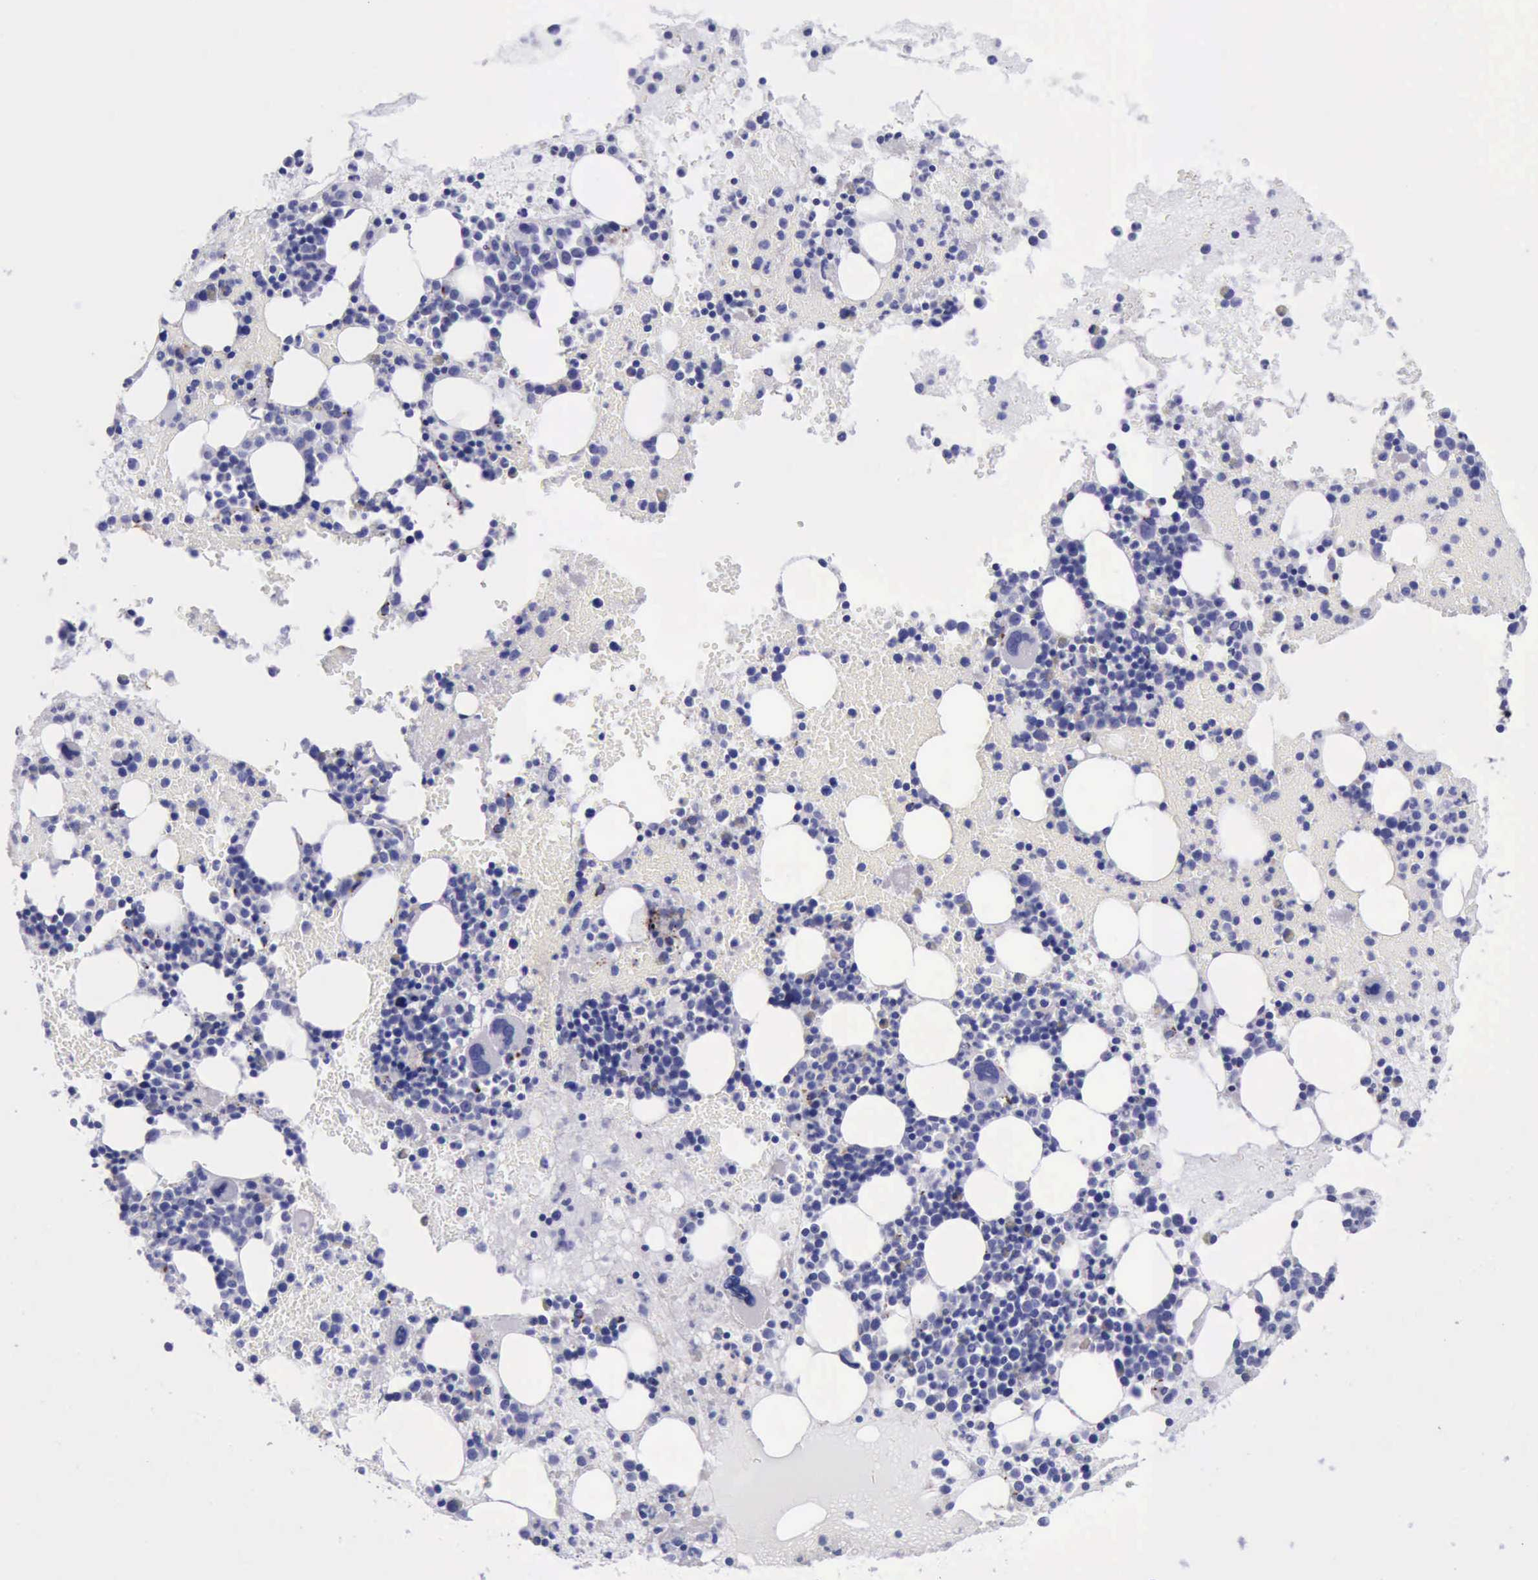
{"staining": {"intensity": "negative", "quantity": "none", "location": "none"}, "tissue": "bone marrow", "cell_type": "Hematopoietic cells", "image_type": "normal", "snomed": [{"axis": "morphology", "description": "Normal tissue, NOS"}, {"axis": "topography", "description": "Bone marrow"}], "caption": "The immunohistochemistry micrograph has no significant positivity in hematopoietic cells of bone marrow. (DAB IHC, high magnification).", "gene": "GLA", "patient": {"sex": "male", "age": 15}}